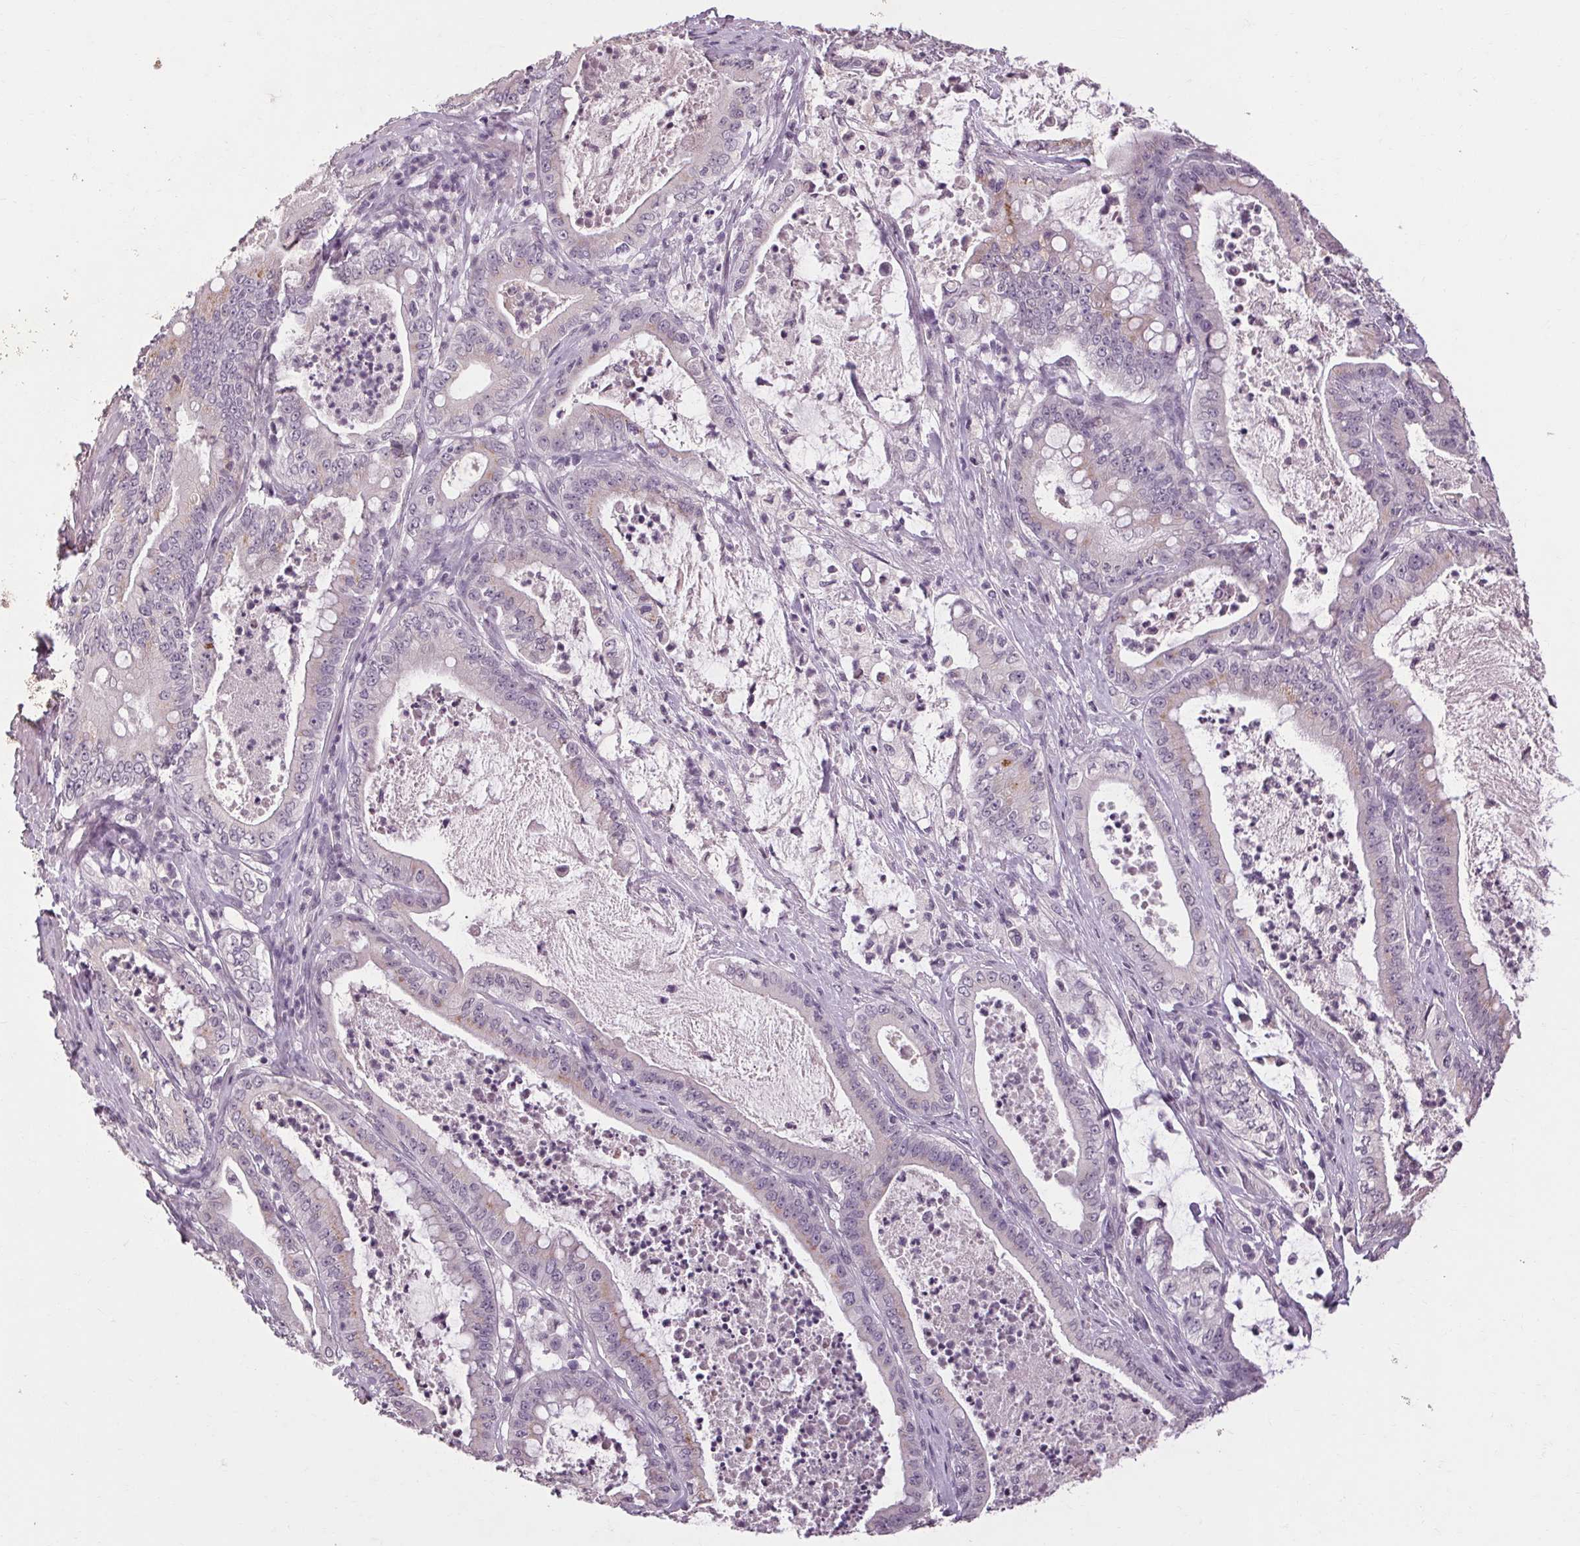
{"staining": {"intensity": "negative", "quantity": "none", "location": "none"}, "tissue": "pancreatic cancer", "cell_type": "Tumor cells", "image_type": "cancer", "snomed": [{"axis": "morphology", "description": "Adenocarcinoma, NOS"}, {"axis": "topography", "description": "Pancreas"}], "caption": "This is an immunohistochemistry (IHC) photomicrograph of human pancreatic cancer. There is no staining in tumor cells.", "gene": "POMC", "patient": {"sex": "male", "age": 71}}